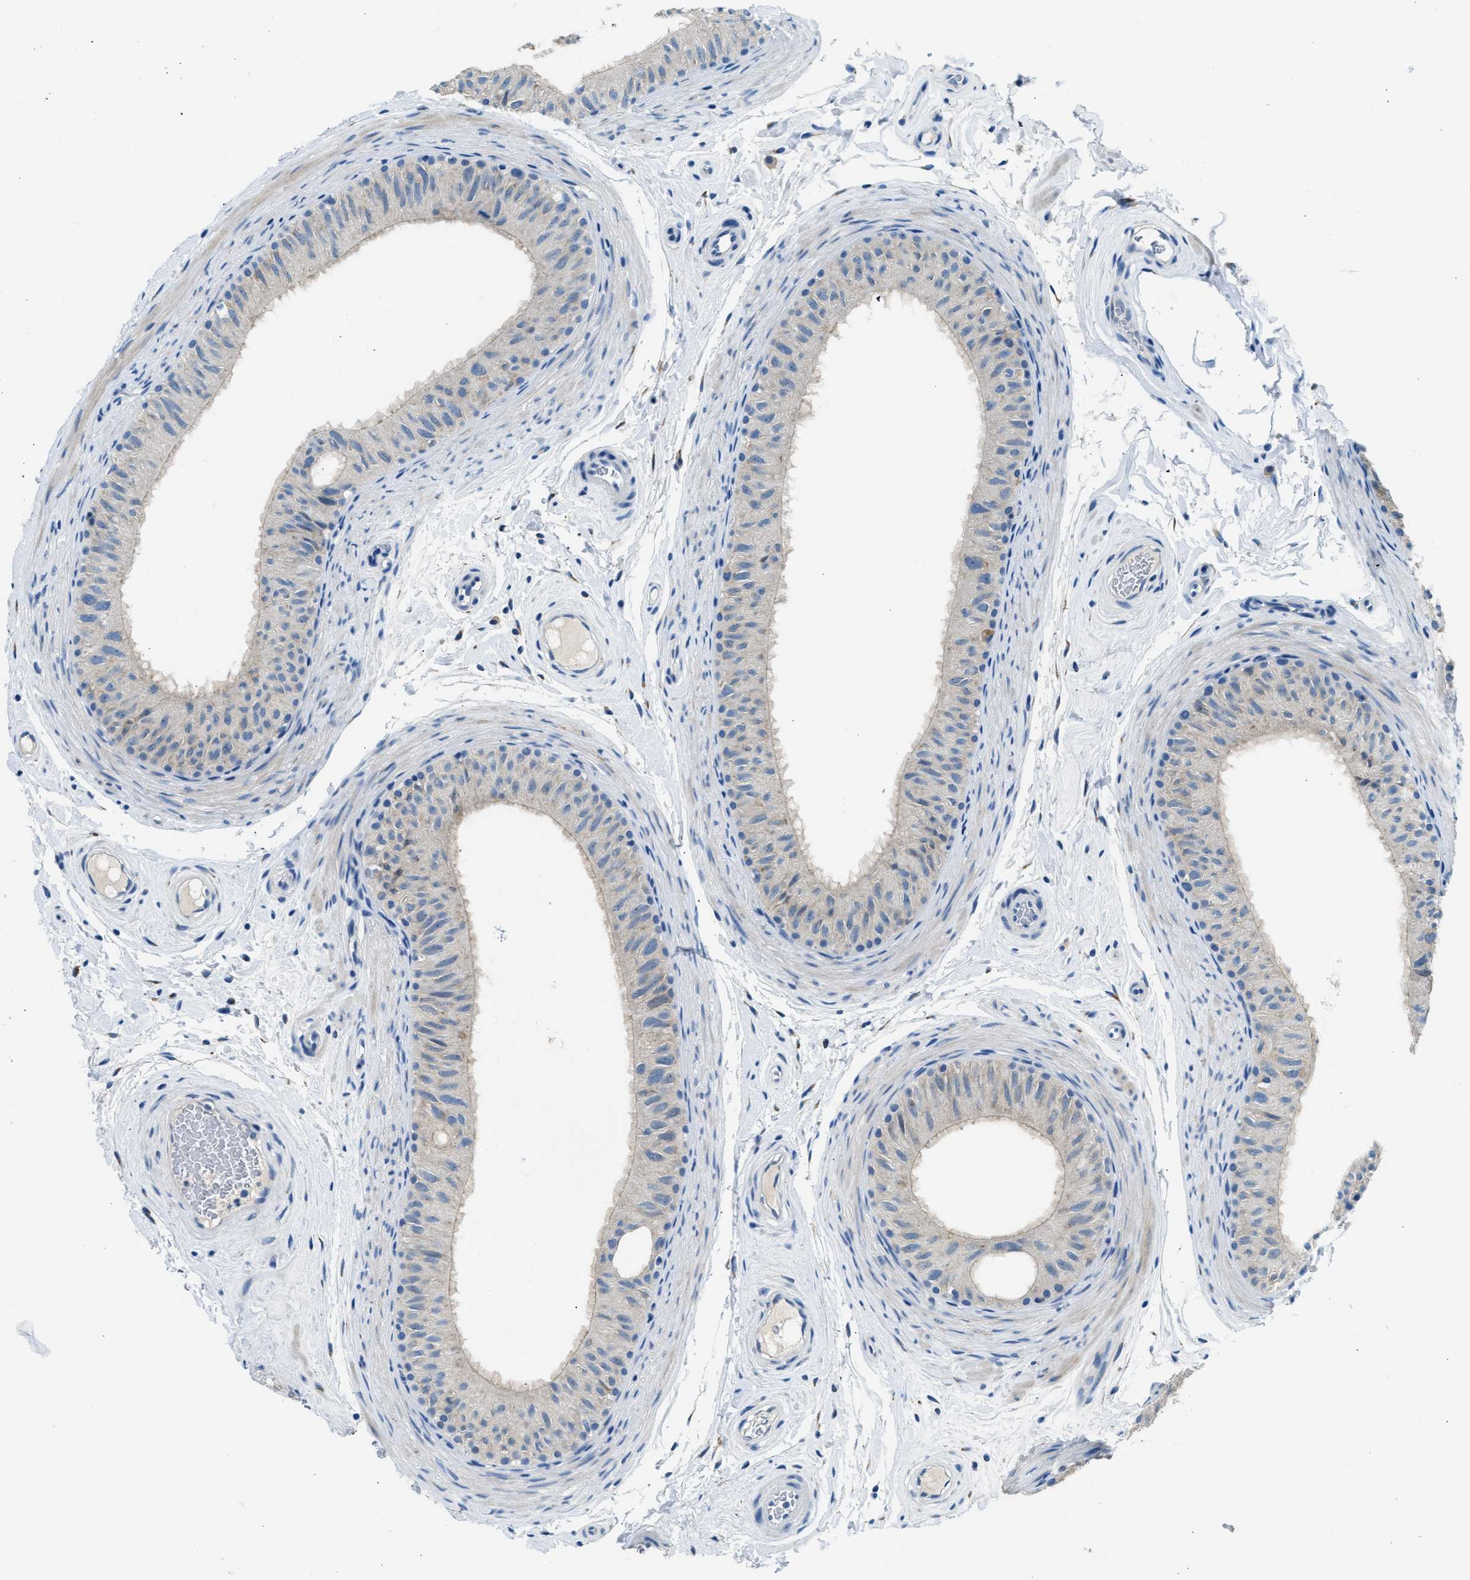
{"staining": {"intensity": "weak", "quantity": "25%-75%", "location": "cytoplasmic/membranous"}, "tissue": "epididymis", "cell_type": "Glandular cells", "image_type": "normal", "snomed": [{"axis": "morphology", "description": "Normal tissue, NOS"}, {"axis": "topography", "description": "Epididymis"}], "caption": "A histopathology image showing weak cytoplasmic/membranous staining in approximately 25%-75% of glandular cells in unremarkable epididymis, as visualized by brown immunohistochemical staining.", "gene": "CLDN18", "patient": {"sex": "male", "age": 34}}